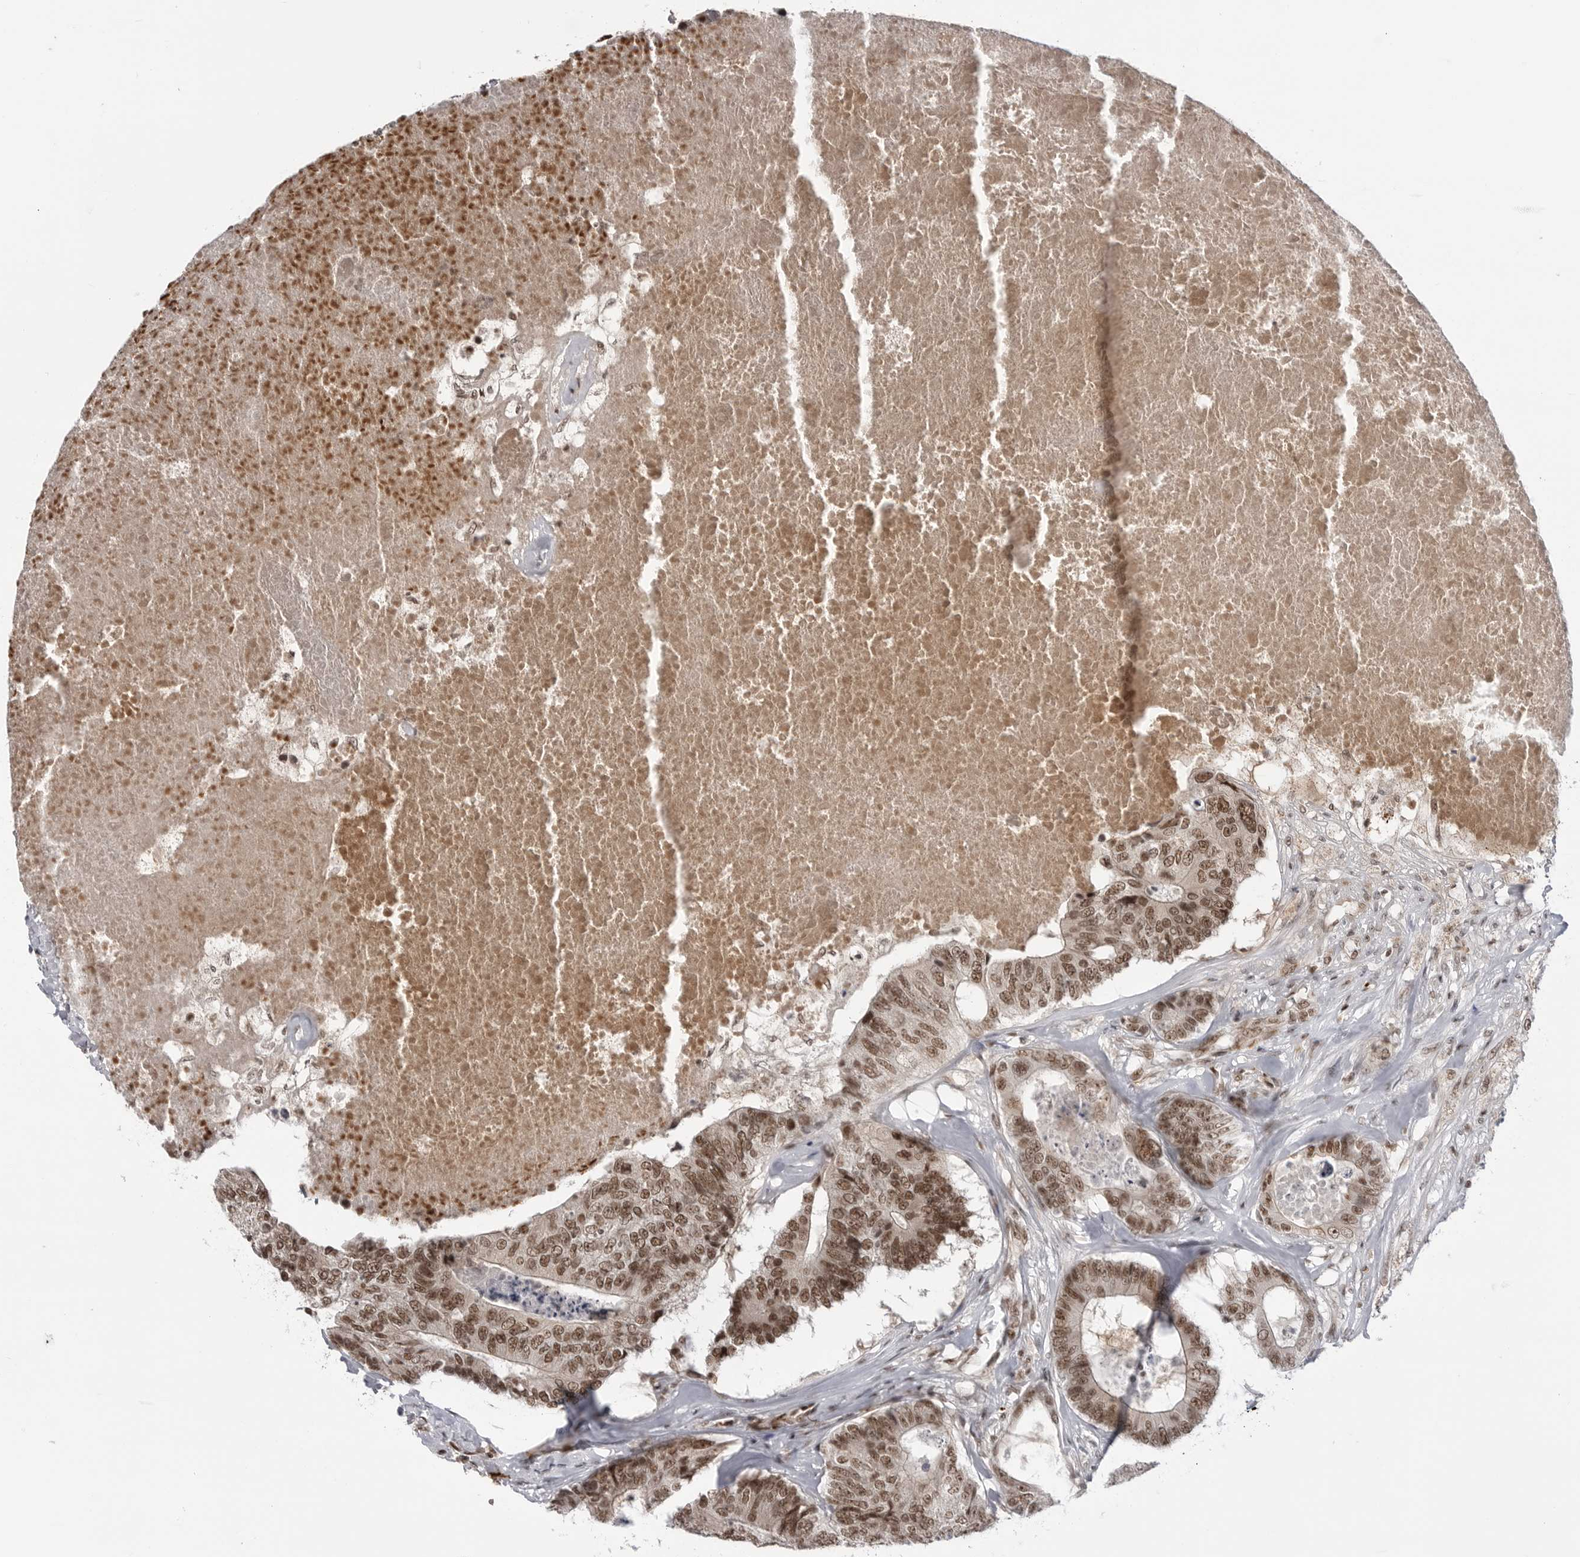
{"staining": {"intensity": "moderate", "quantity": ">75%", "location": "nuclear"}, "tissue": "colorectal cancer", "cell_type": "Tumor cells", "image_type": "cancer", "snomed": [{"axis": "morphology", "description": "Adenocarcinoma, NOS"}, {"axis": "topography", "description": "Colon"}], "caption": "A brown stain highlights moderate nuclear expression of a protein in colorectal cancer (adenocarcinoma) tumor cells.", "gene": "TRIM66", "patient": {"sex": "female", "age": 67}}